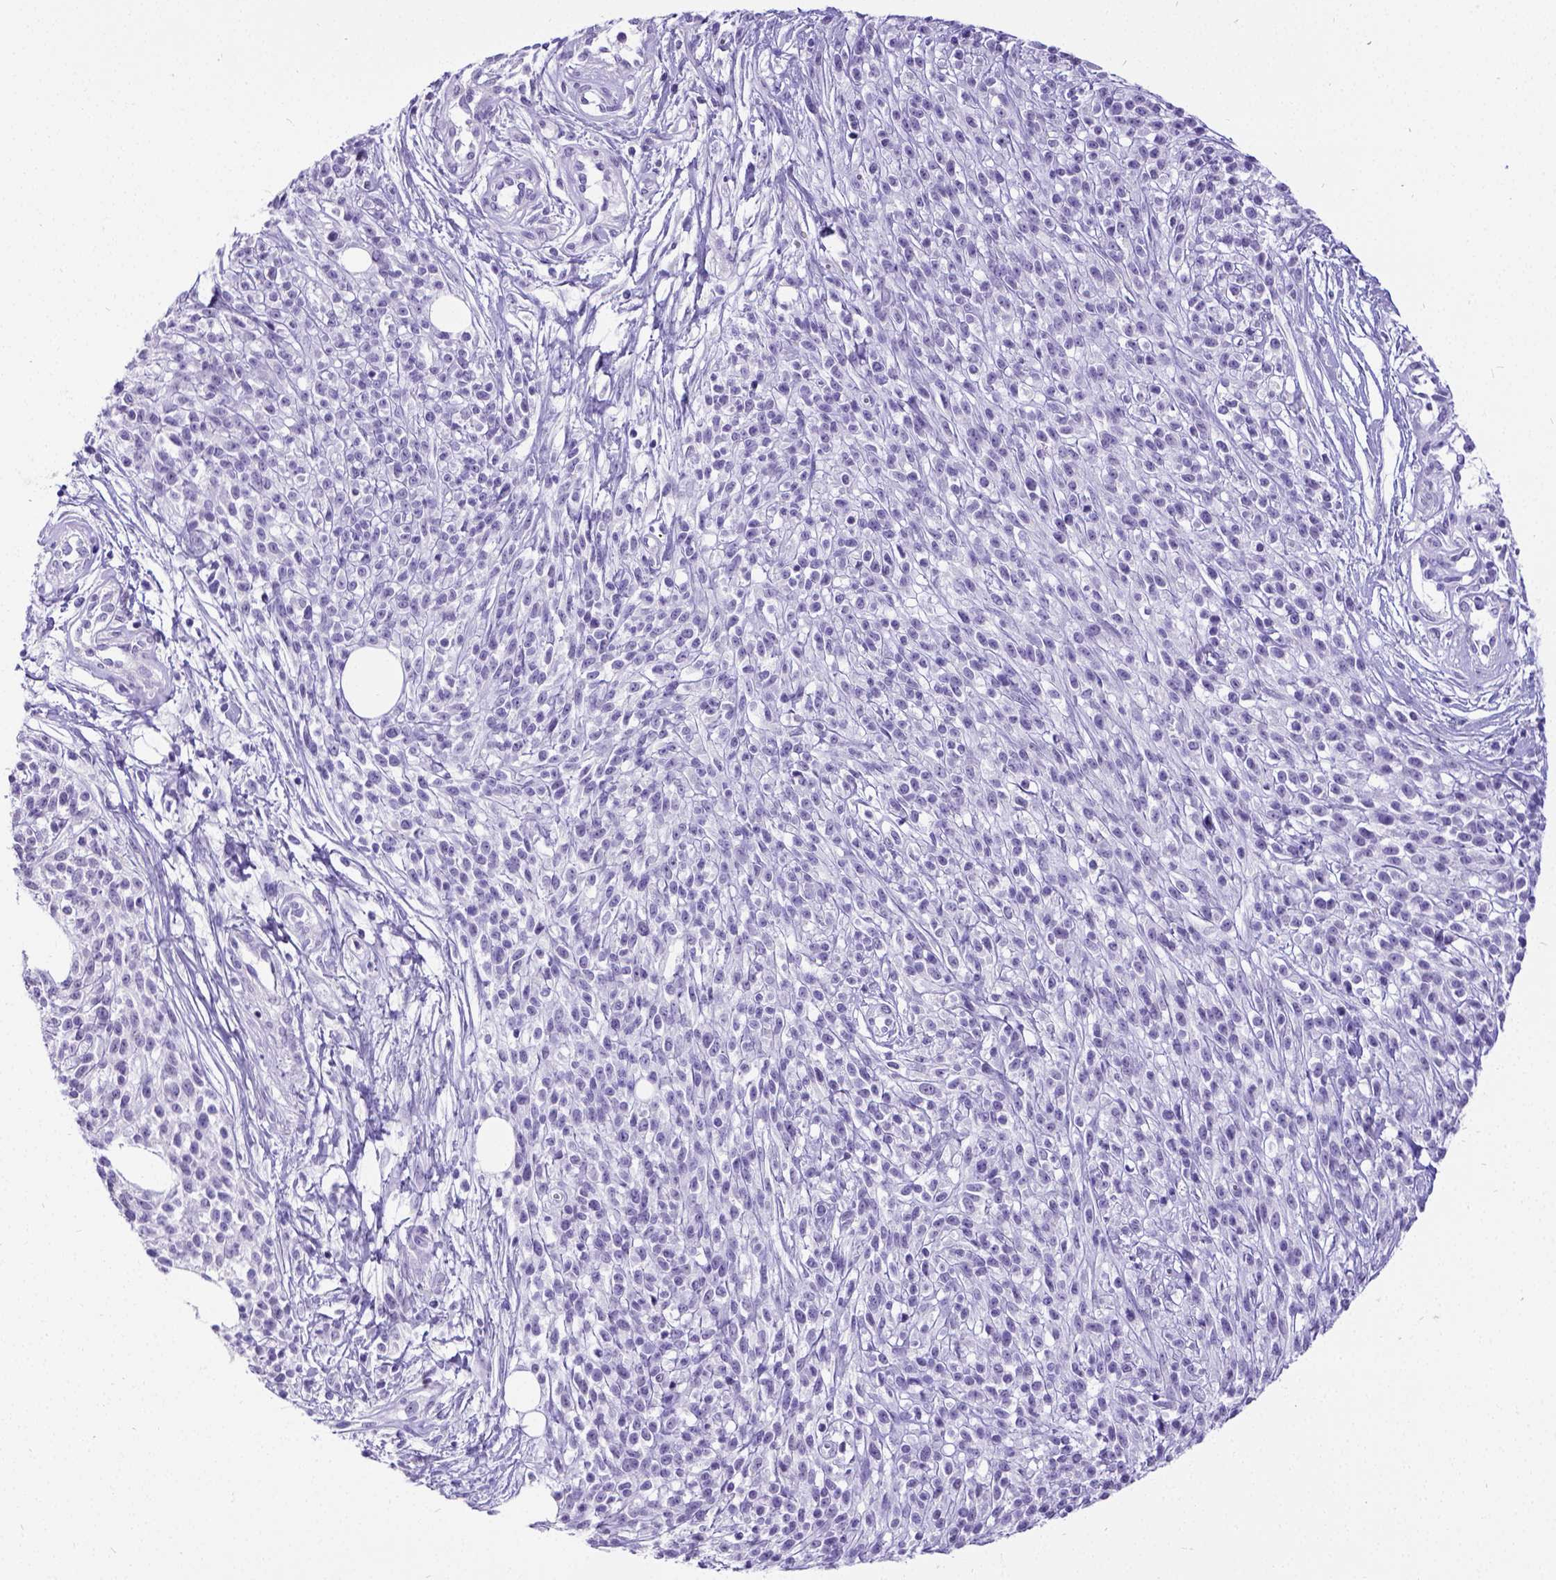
{"staining": {"intensity": "negative", "quantity": "none", "location": "none"}, "tissue": "melanoma", "cell_type": "Tumor cells", "image_type": "cancer", "snomed": [{"axis": "morphology", "description": "Malignant melanoma, NOS"}, {"axis": "topography", "description": "Skin"}, {"axis": "topography", "description": "Skin of trunk"}], "caption": "The photomicrograph demonstrates no staining of tumor cells in melanoma.", "gene": "SATB2", "patient": {"sex": "male", "age": 74}}